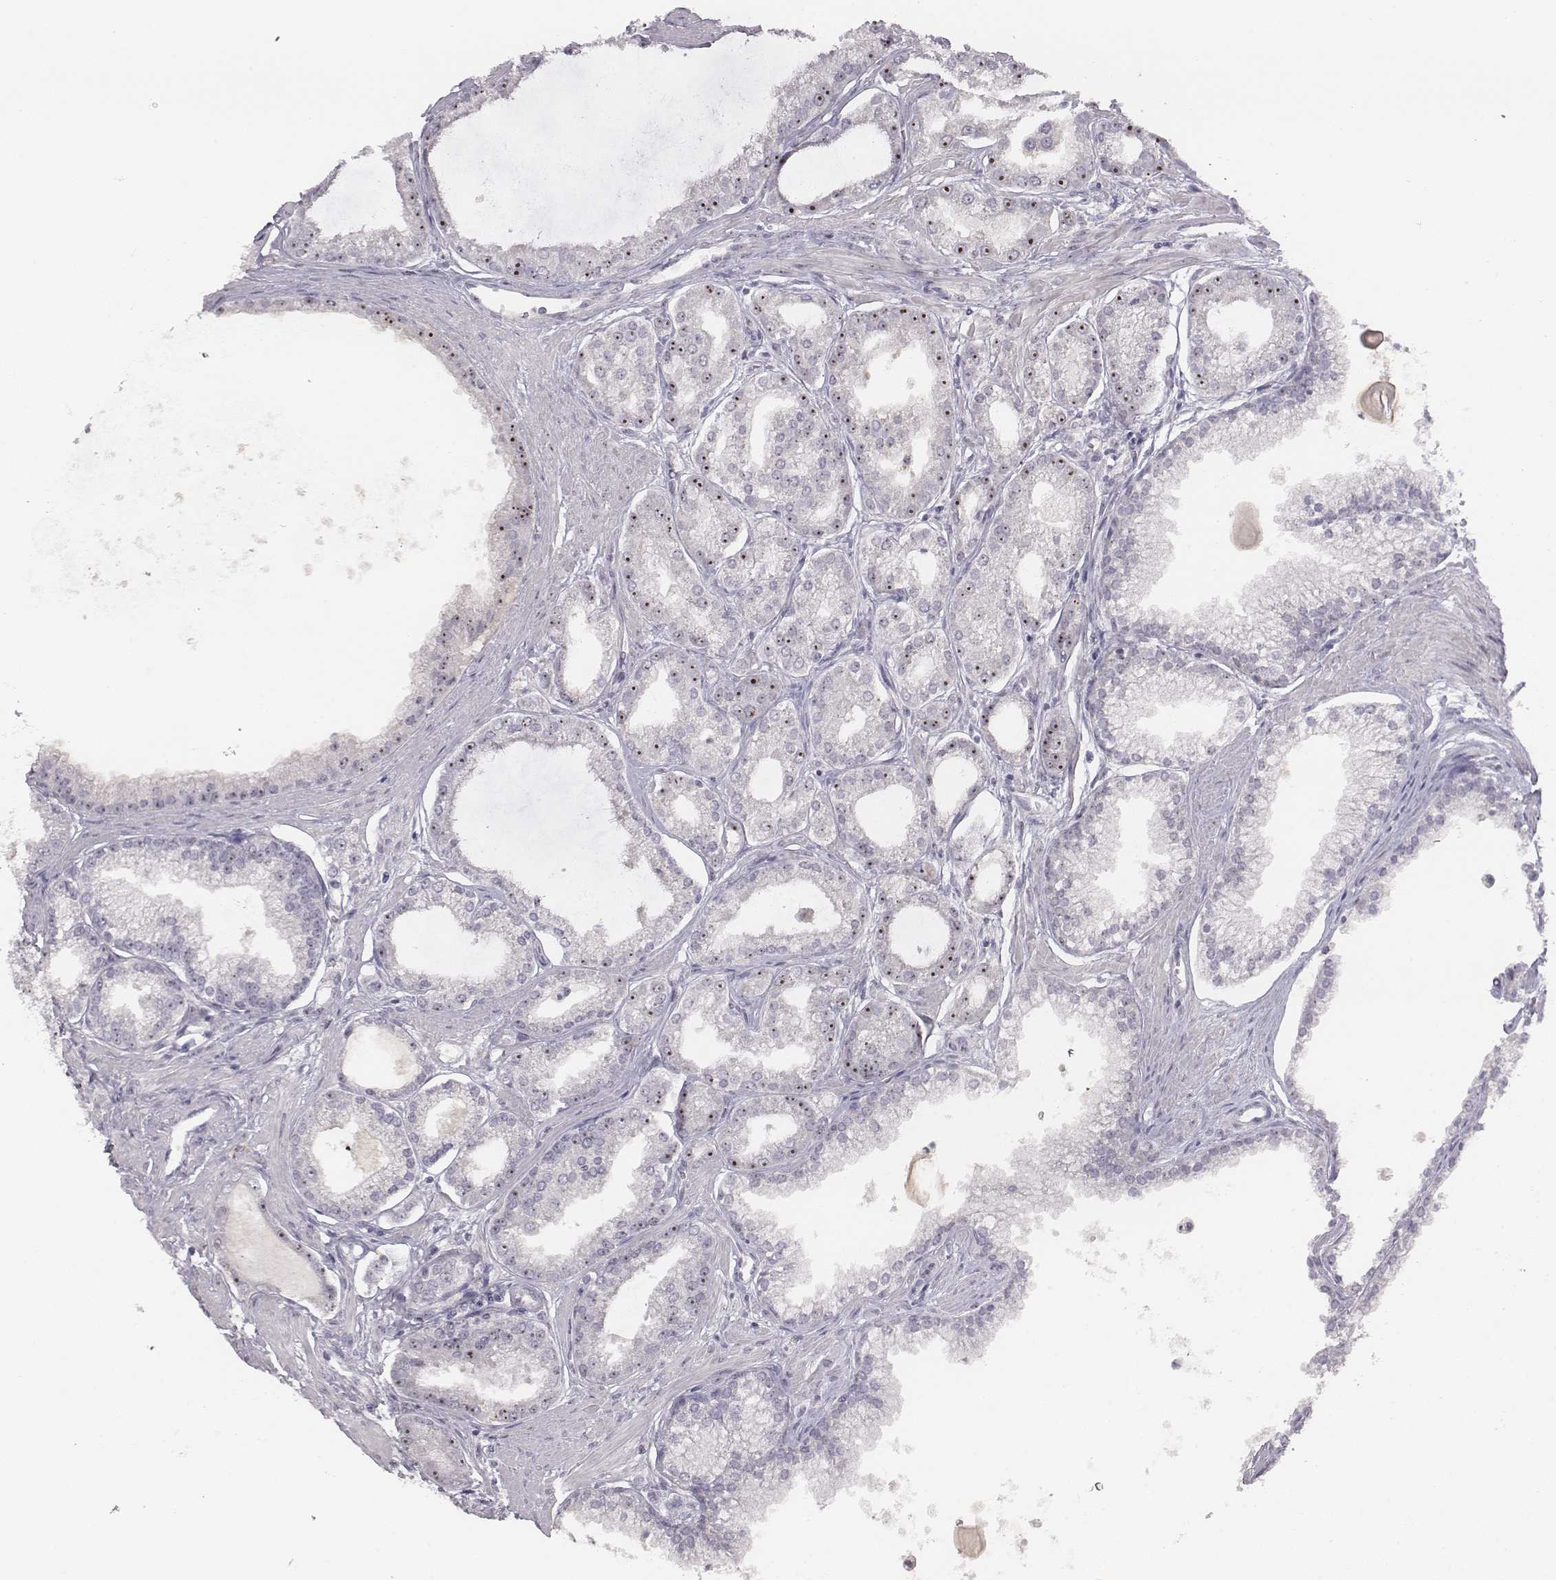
{"staining": {"intensity": "strong", "quantity": "25%-75%", "location": "nuclear"}, "tissue": "prostate cancer", "cell_type": "Tumor cells", "image_type": "cancer", "snomed": [{"axis": "morphology", "description": "Adenocarcinoma, NOS"}, {"axis": "topography", "description": "Prostate"}], "caption": "The histopathology image demonstrates immunohistochemical staining of prostate cancer. There is strong nuclear expression is present in about 25%-75% of tumor cells.", "gene": "NIFK", "patient": {"sex": "male", "age": 71}}